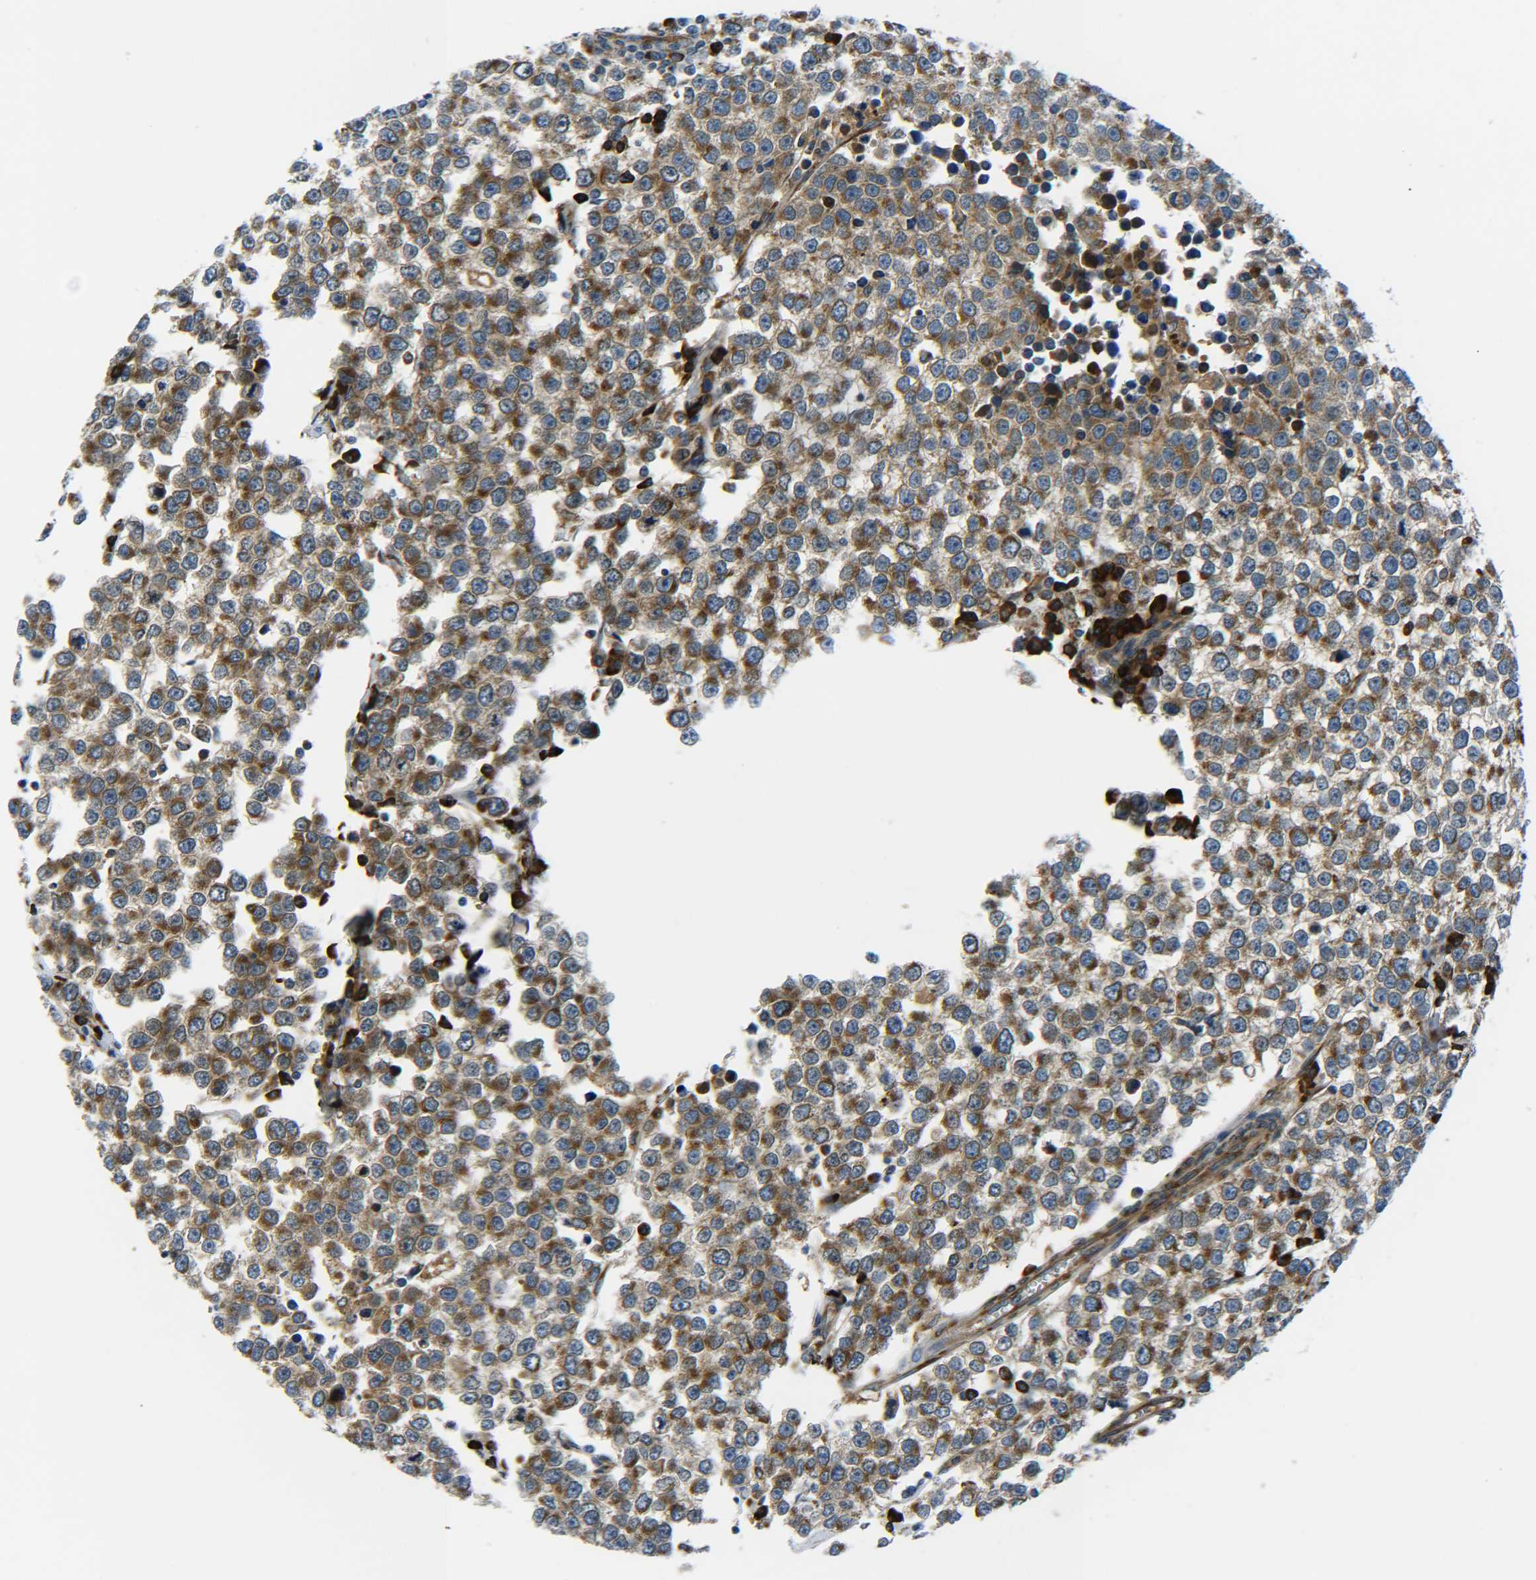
{"staining": {"intensity": "moderate", "quantity": ">75%", "location": "cytoplasmic/membranous"}, "tissue": "testis cancer", "cell_type": "Tumor cells", "image_type": "cancer", "snomed": [{"axis": "morphology", "description": "Seminoma, NOS"}, {"axis": "morphology", "description": "Carcinoma, Embryonal, NOS"}, {"axis": "topography", "description": "Testis"}], "caption": "Protein staining of embryonal carcinoma (testis) tissue displays moderate cytoplasmic/membranous expression in about >75% of tumor cells. The protein of interest is stained brown, and the nuclei are stained in blue (DAB (3,3'-diaminobenzidine) IHC with brightfield microscopy, high magnification).", "gene": "PREB", "patient": {"sex": "male", "age": 52}}